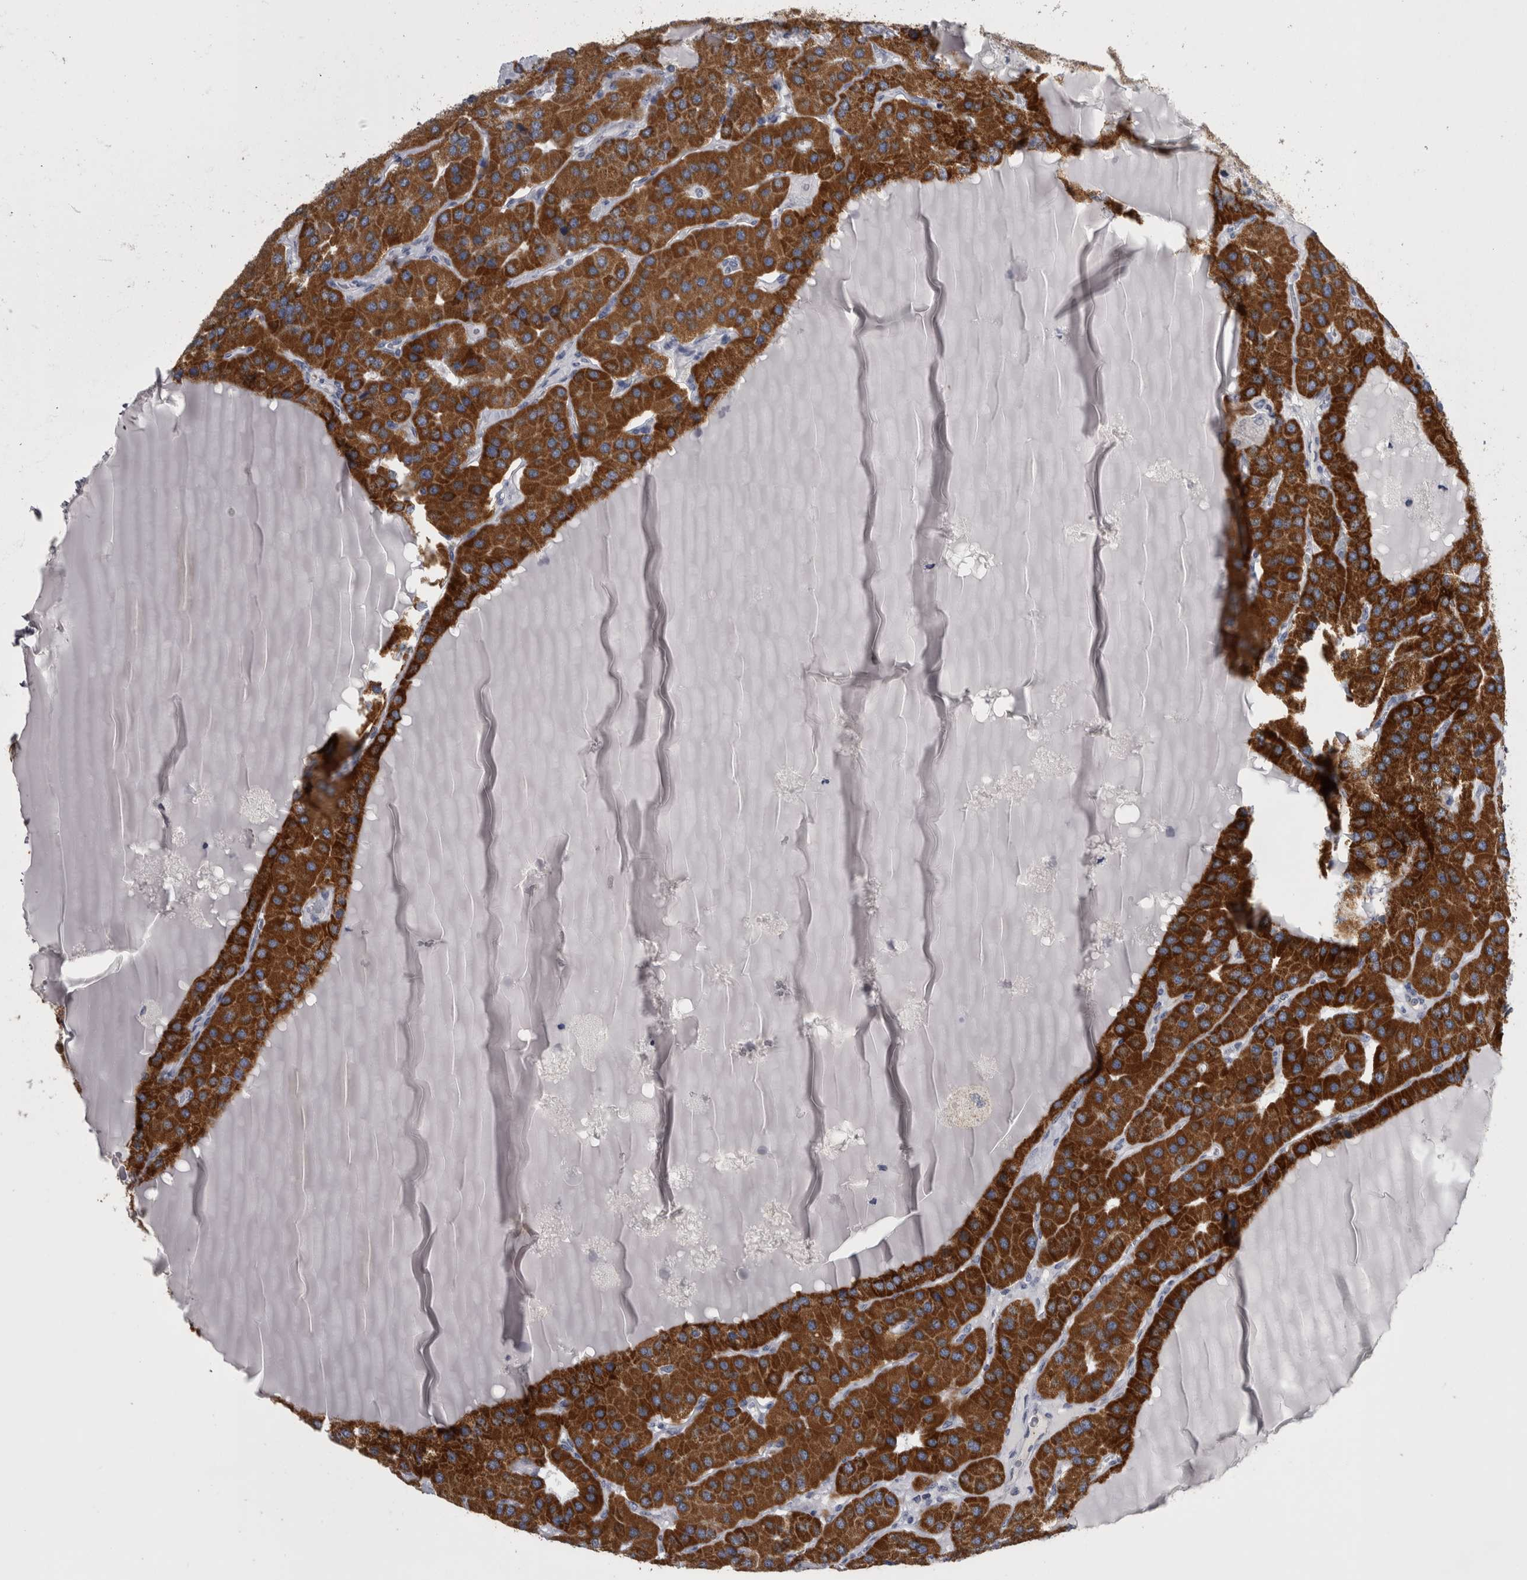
{"staining": {"intensity": "strong", "quantity": "25%-75%", "location": "cytoplasmic/membranous"}, "tissue": "parathyroid gland", "cell_type": "Glandular cells", "image_type": "normal", "snomed": [{"axis": "morphology", "description": "Normal tissue, NOS"}, {"axis": "morphology", "description": "Adenoma, NOS"}, {"axis": "topography", "description": "Parathyroid gland"}], "caption": "This is a micrograph of immunohistochemistry (IHC) staining of unremarkable parathyroid gland, which shows strong staining in the cytoplasmic/membranous of glandular cells.", "gene": "DBT", "patient": {"sex": "female", "age": 86}}